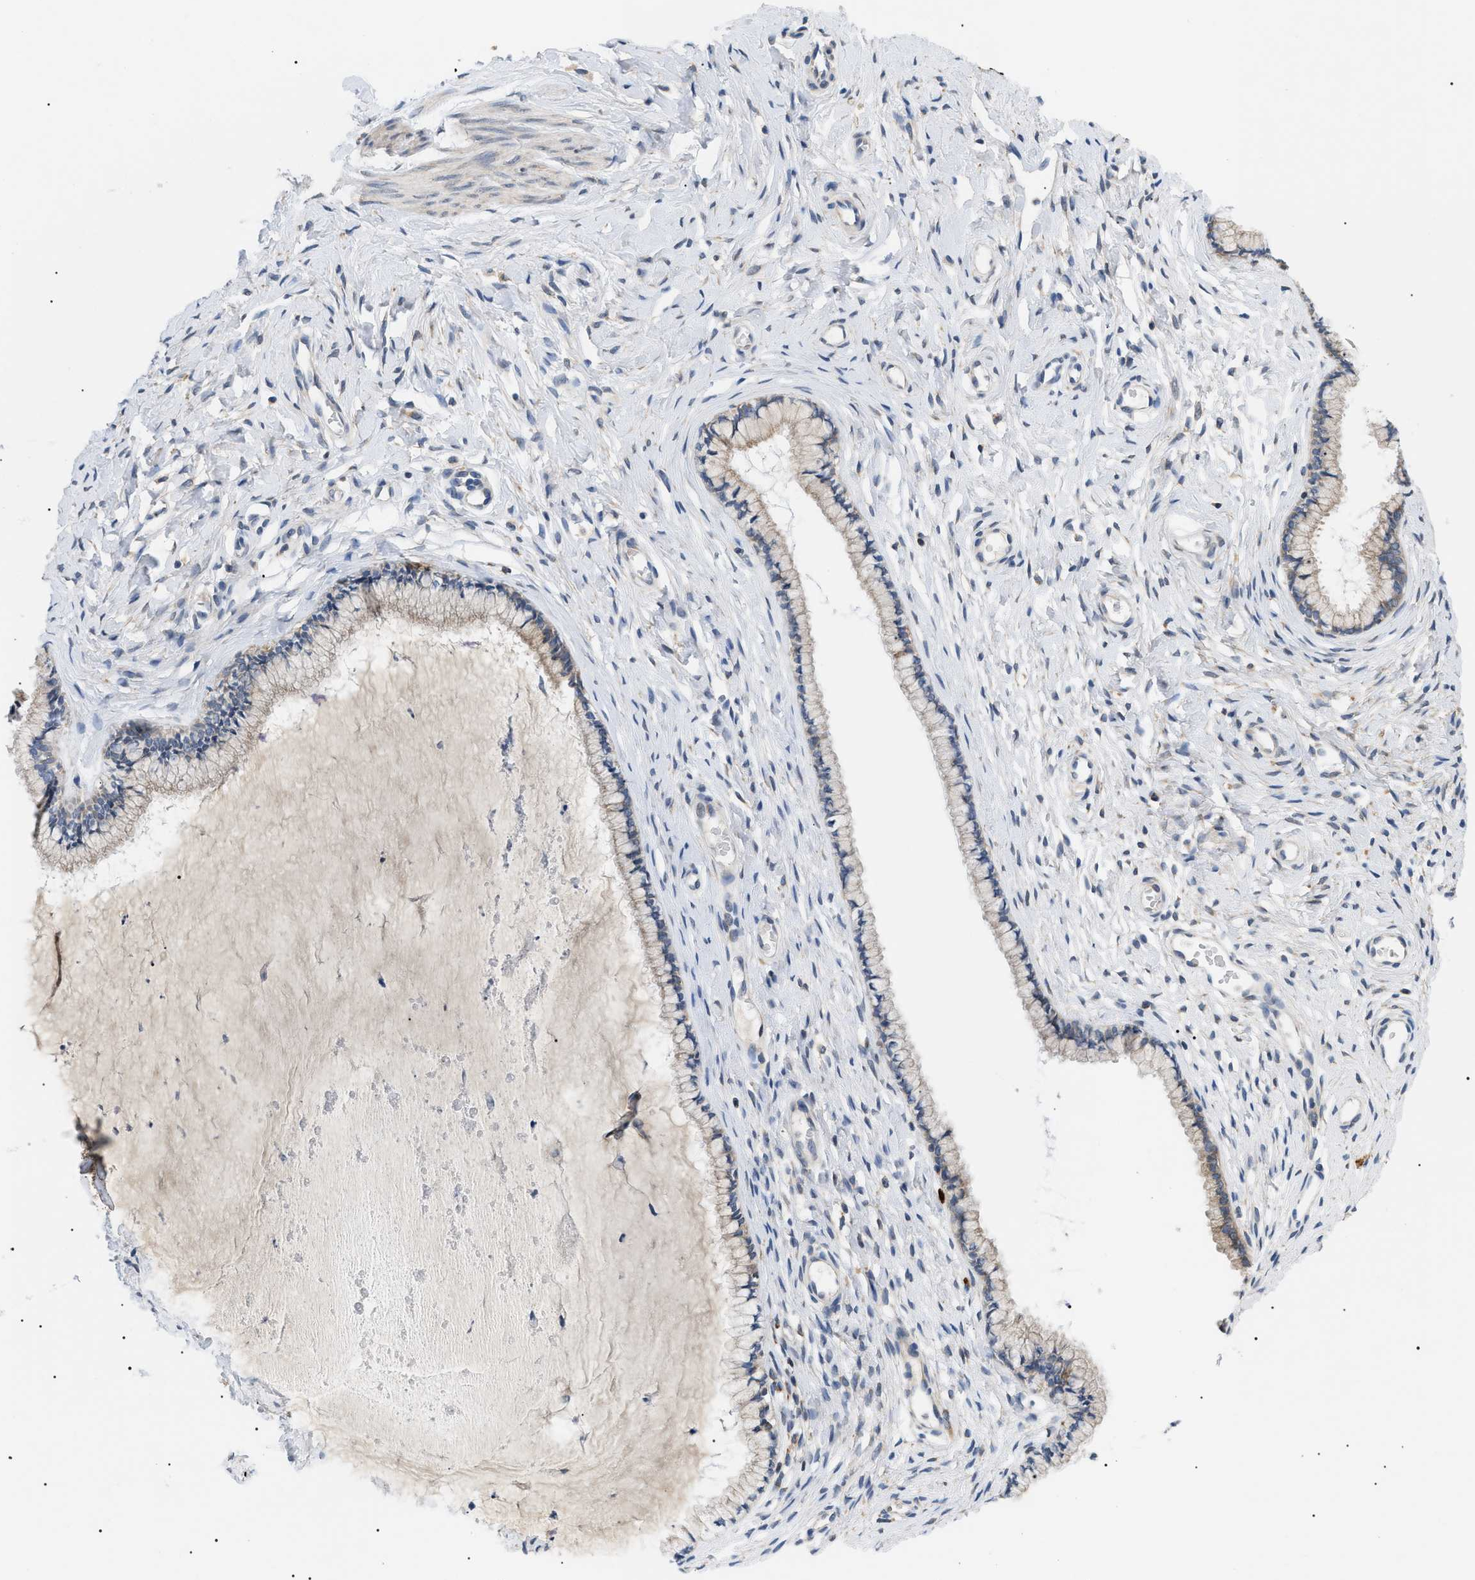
{"staining": {"intensity": "weak", "quantity": "<25%", "location": "cytoplasmic/membranous"}, "tissue": "cervix", "cell_type": "Glandular cells", "image_type": "normal", "snomed": [{"axis": "morphology", "description": "Normal tissue, NOS"}, {"axis": "topography", "description": "Cervix"}], "caption": "Immunohistochemistry (IHC) image of benign cervix stained for a protein (brown), which reveals no positivity in glandular cells.", "gene": "DERL1", "patient": {"sex": "female", "age": 65}}